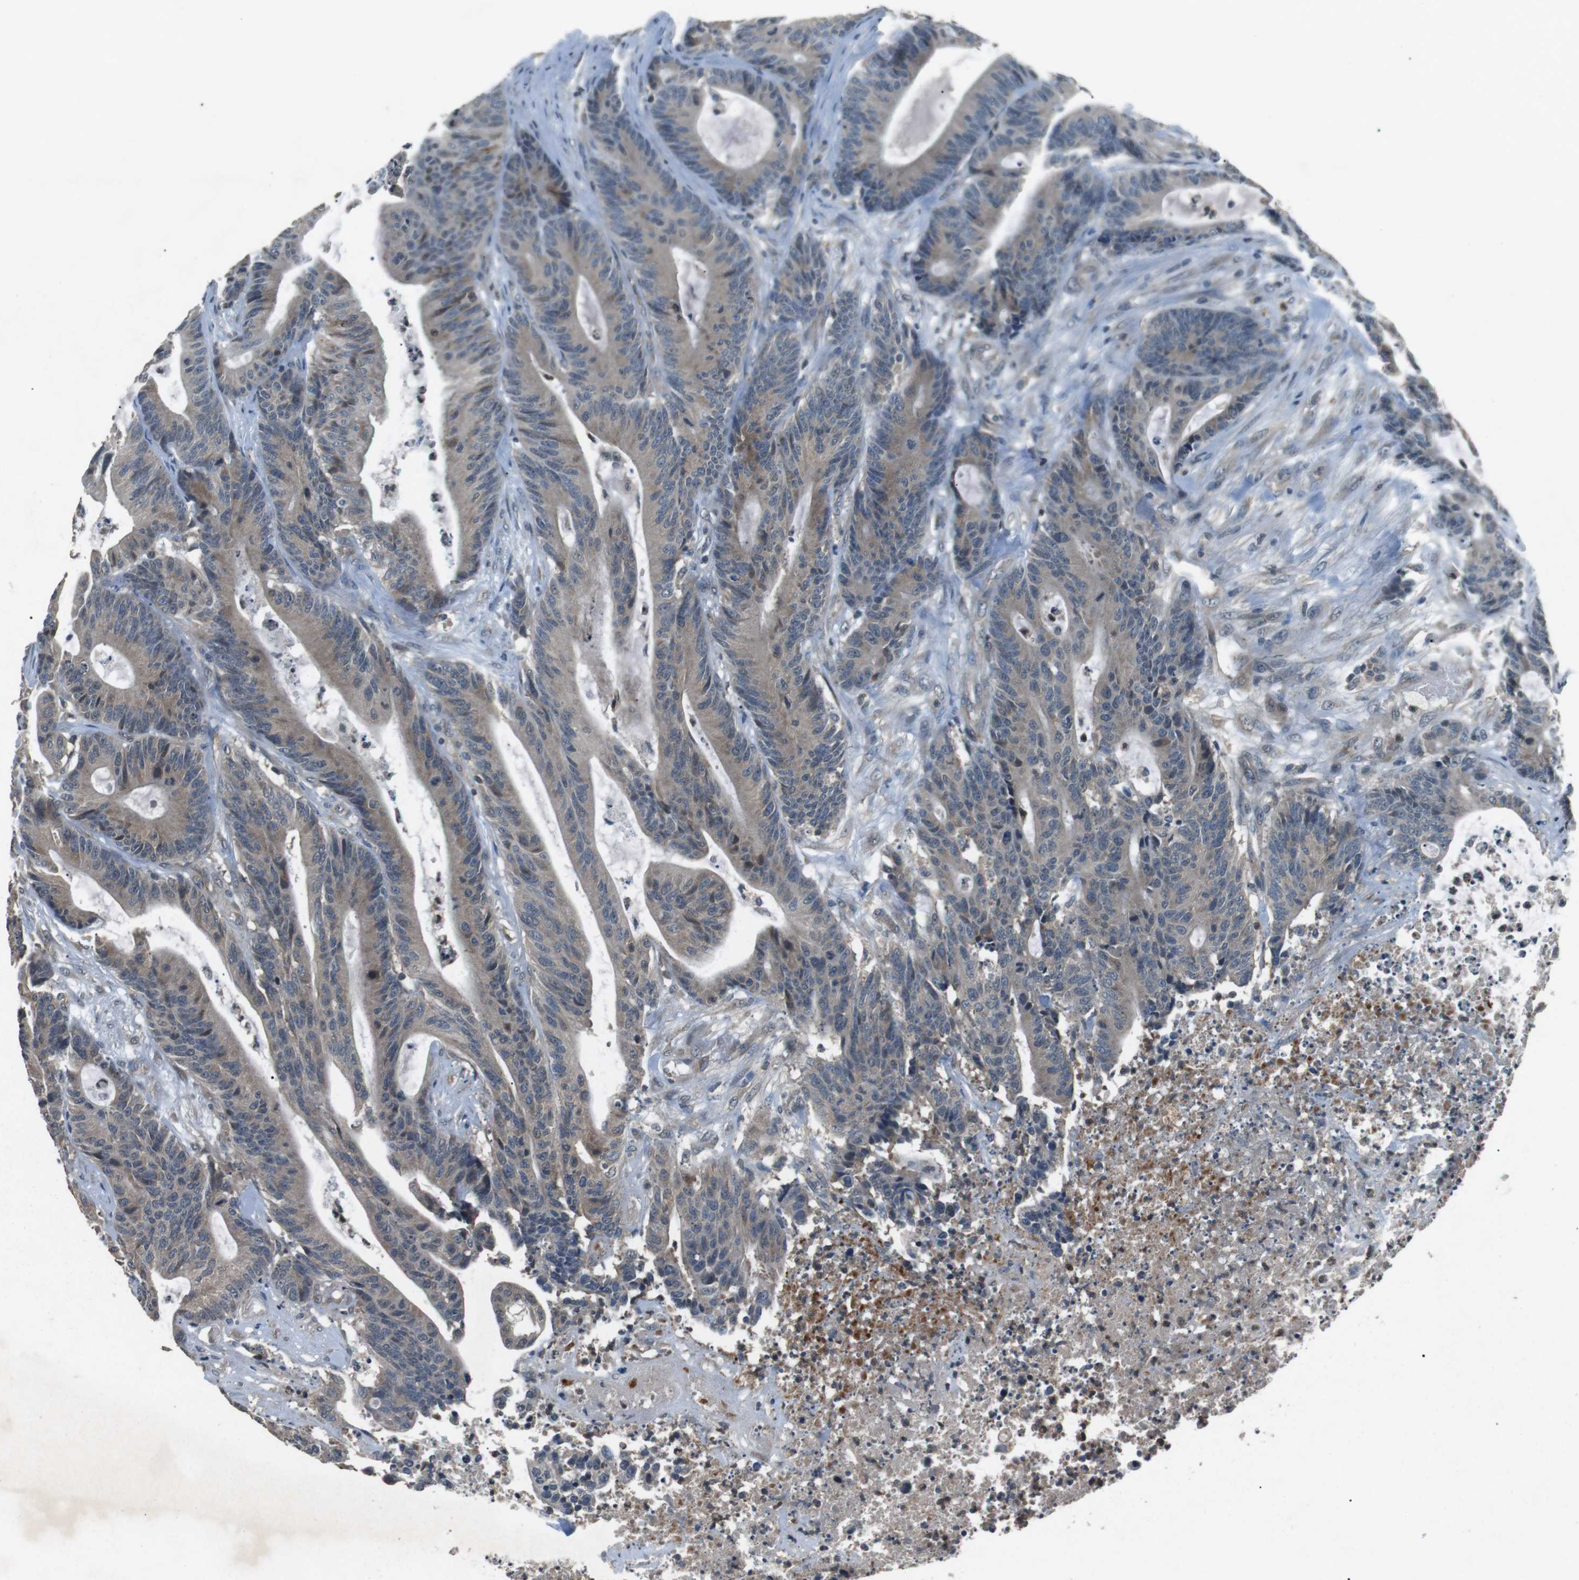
{"staining": {"intensity": "weak", "quantity": "25%-75%", "location": "cytoplasmic/membranous"}, "tissue": "colorectal cancer", "cell_type": "Tumor cells", "image_type": "cancer", "snomed": [{"axis": "morphology", "description": "Adenocarcinoma, NOS"}, {"axis": "topography", "description": "Colon"}], "caption": "A brown stain highlights weak cytoplasmic/membranous staining of a protein in human colorectal cancer (adenocarcinoma) tumor cells.", "gene": "NEK7", "patient": {"sex": "female", "age": 84}}